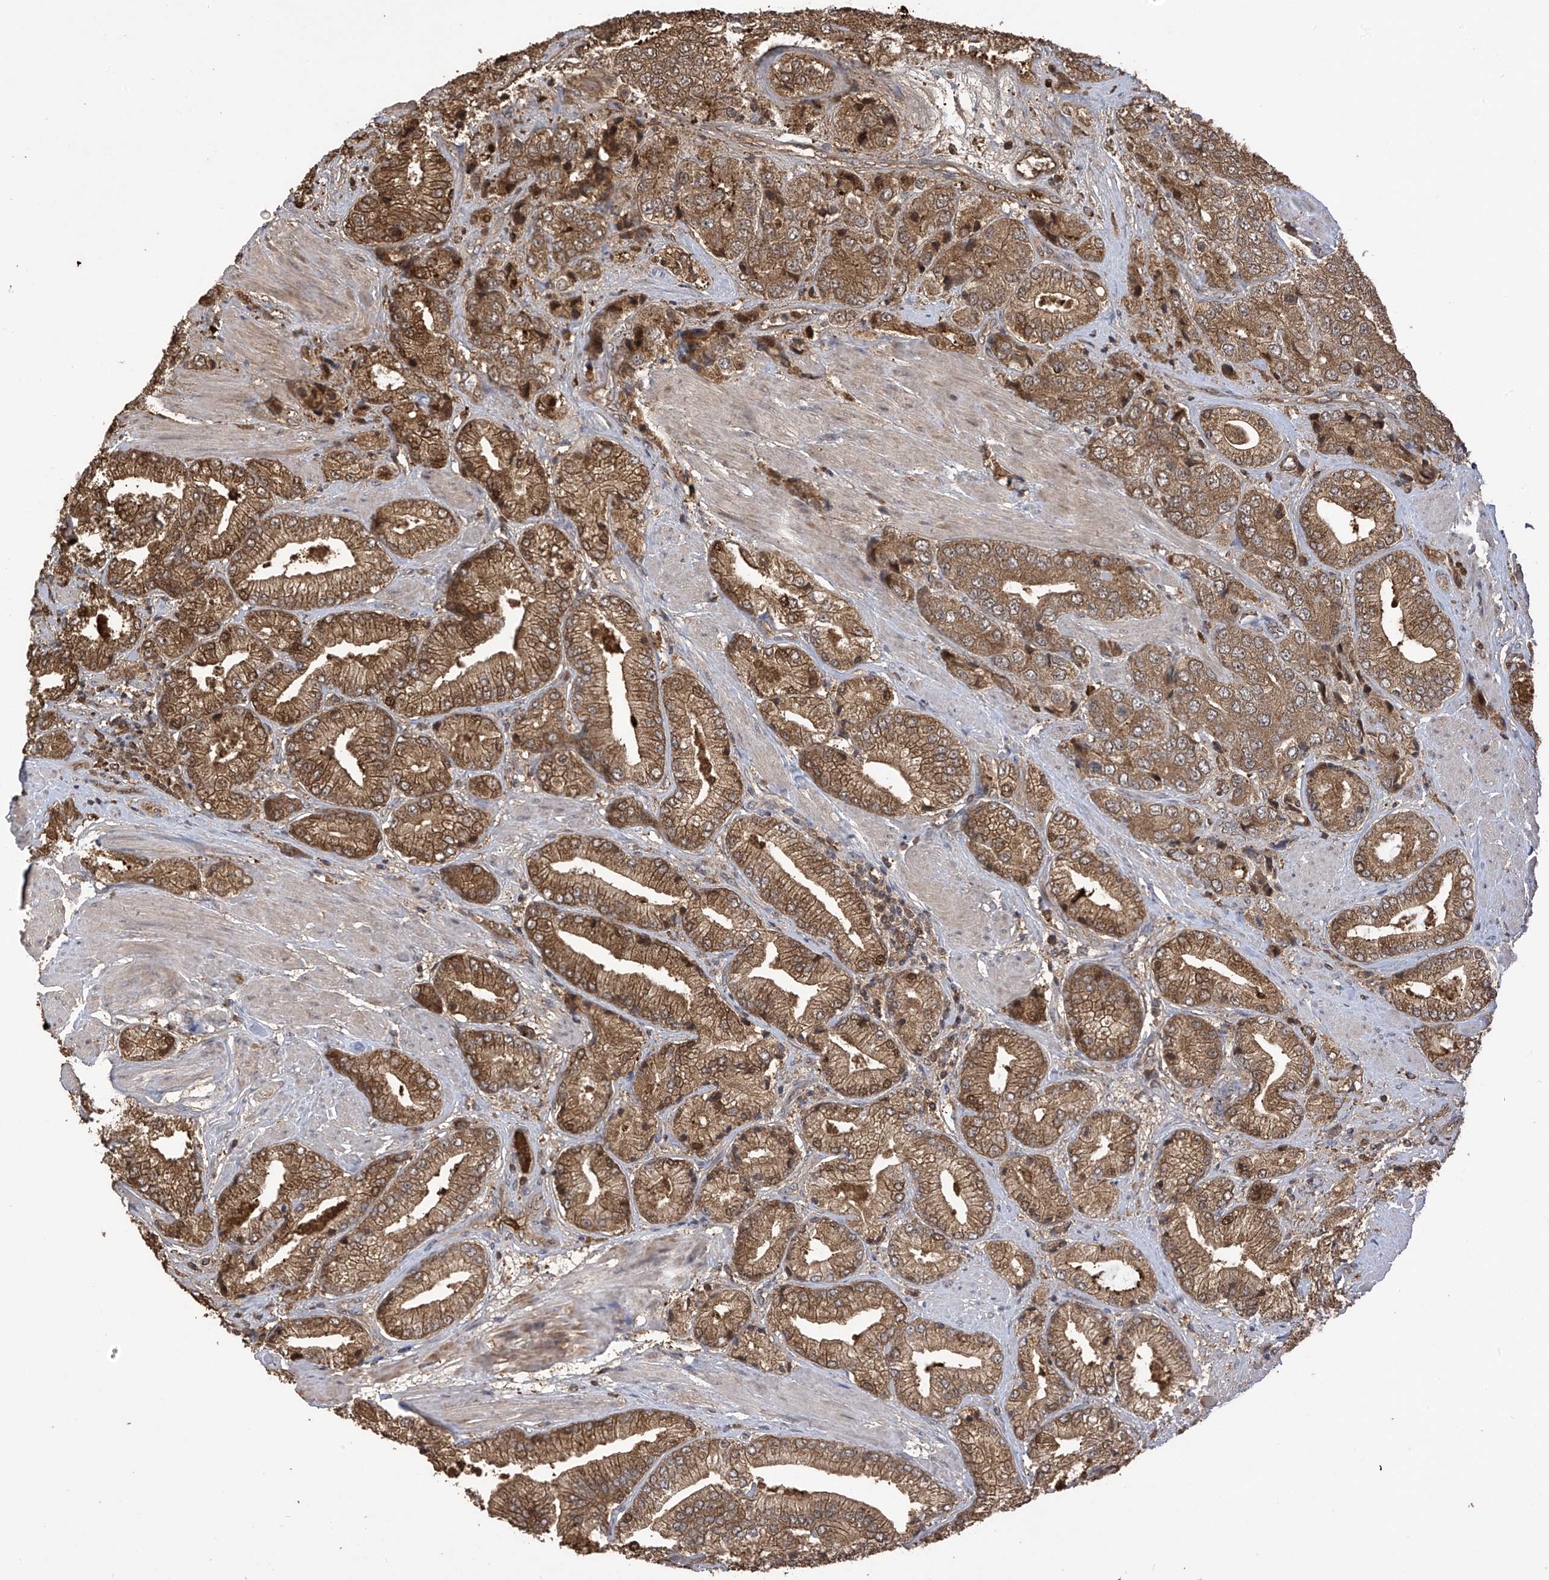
{"staining": {"intensity": "moderate", "quantity": ">75%", "location": "cytoplasmic/membranous,nuclear"}, "tissue": "prostate cancer", "cell_type": "Tumor cells", "image_type": "cancer", "snomed": [{"axis": "morphology", "description": "Adenocarcinoma, High grade"}, {"axis": "topography", "description": "Prostate"}], "caption": "A high-resolution image shows immunohistochemistry (IHC) staining of prostate adenocarcinoma (high-grade), which shows moderate cytoplasmic/membranous and nuclear positivity in about >75% of tumor cells. The protein is shown in brown color, while the nuclei are stained blue.", "gene": "PNPT1", "patient": {"sex": "male", "age": 50}}